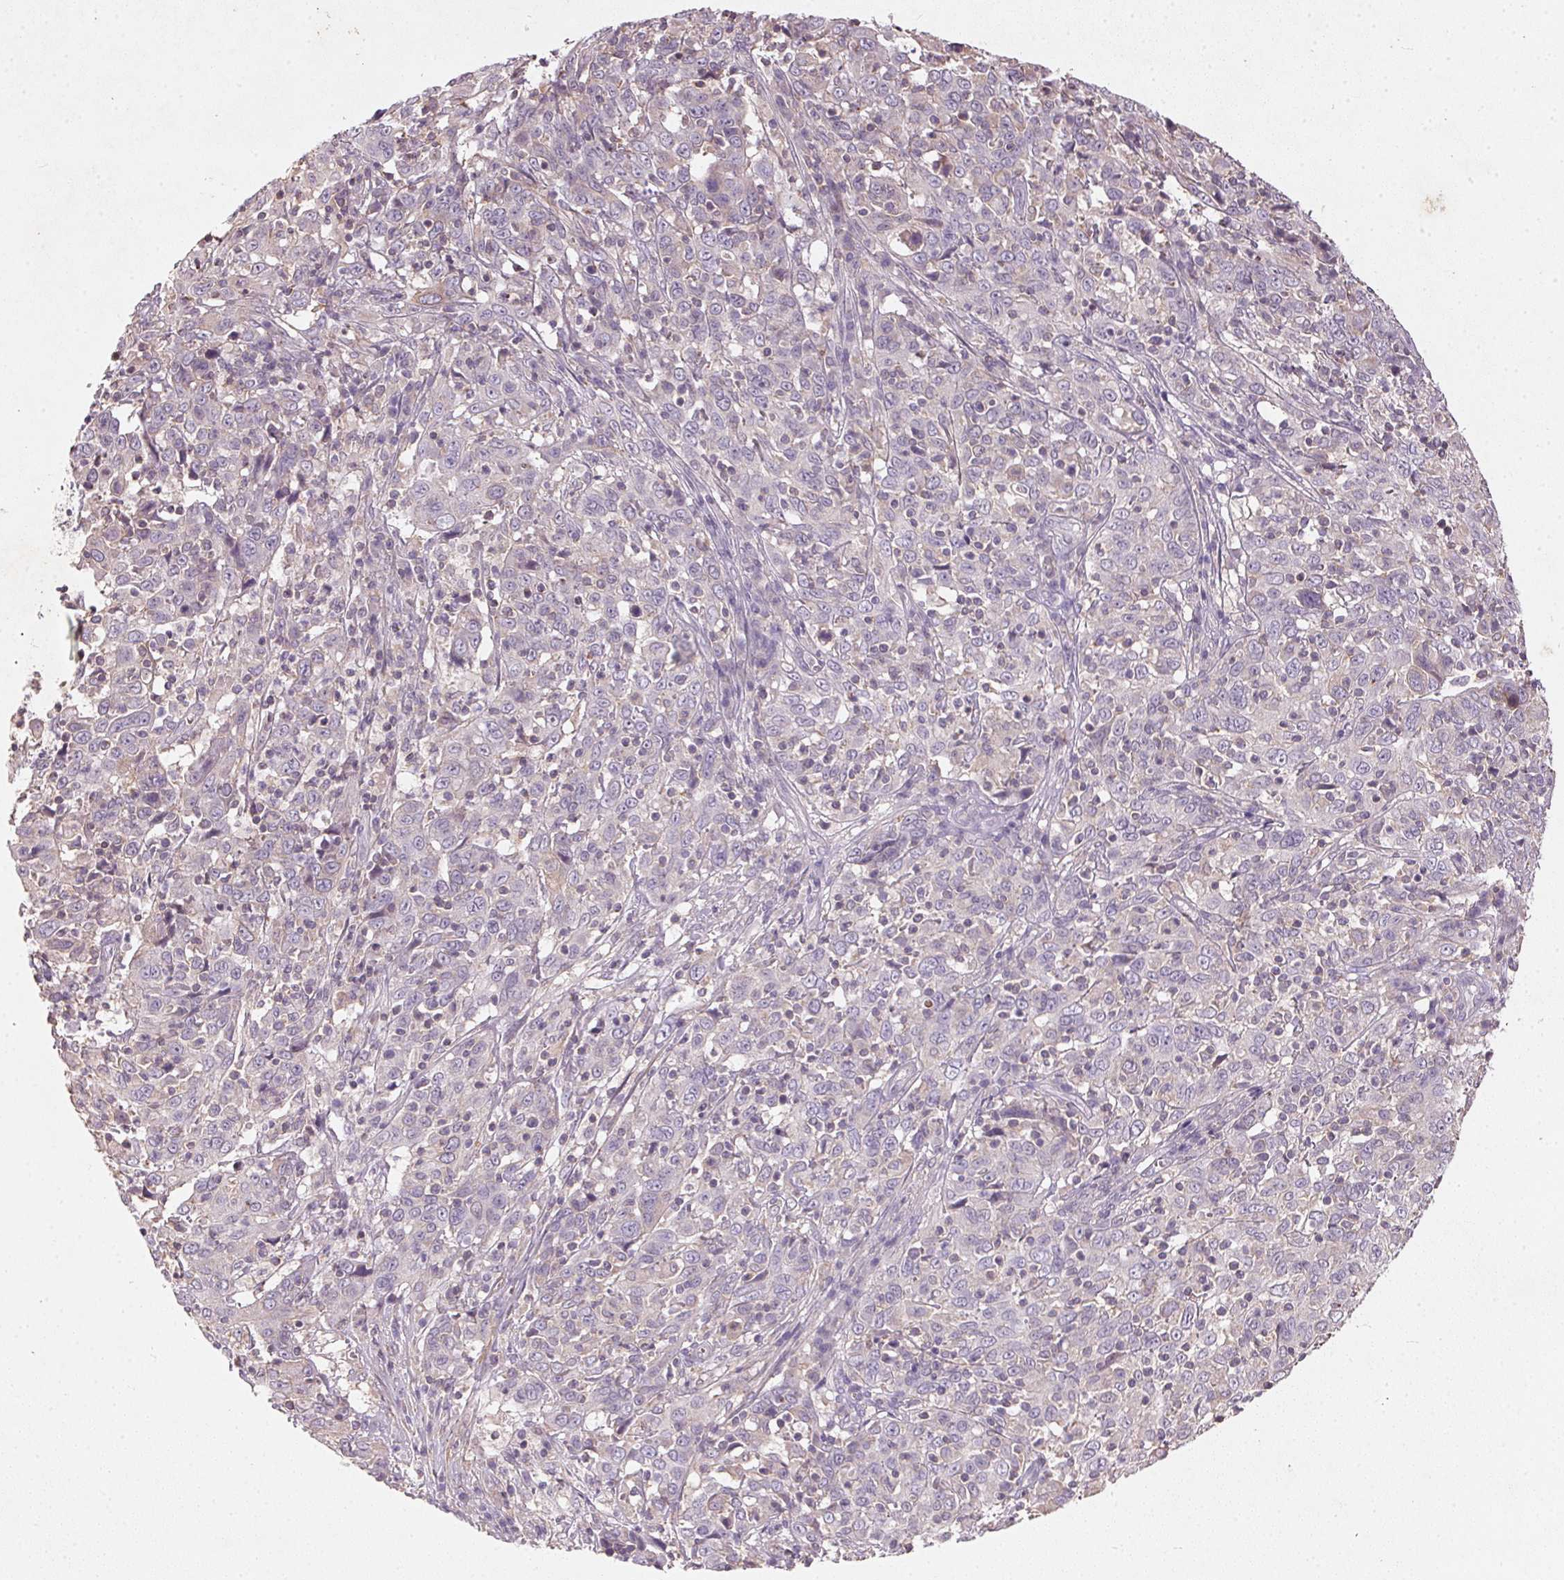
{"staining": {"intensity": "negative", "quantity": "none", "location": "none"}, "tissue": "cervical cancer", "cell_type": "Tumor cells", "image_type": "cancer", "snomed": [{"axis": "morphology", "description": "Squamous cell carcinoma, NOS"}, {"axis": "topography", "description": "Cervix"}], "caption": "Squamous cell carcinoma (cervical) was stained to show a protein in brown. There is no significant expression in tumor cells. (Stains: DAB (3,3'-diaminobenzidine) immunohistochemistry with hematoxylin counter stain, Microscopy: brightfield microscopy at high magnification).", "gene": "KCNK15", "patient": {"sex": "female", "age": 46}}